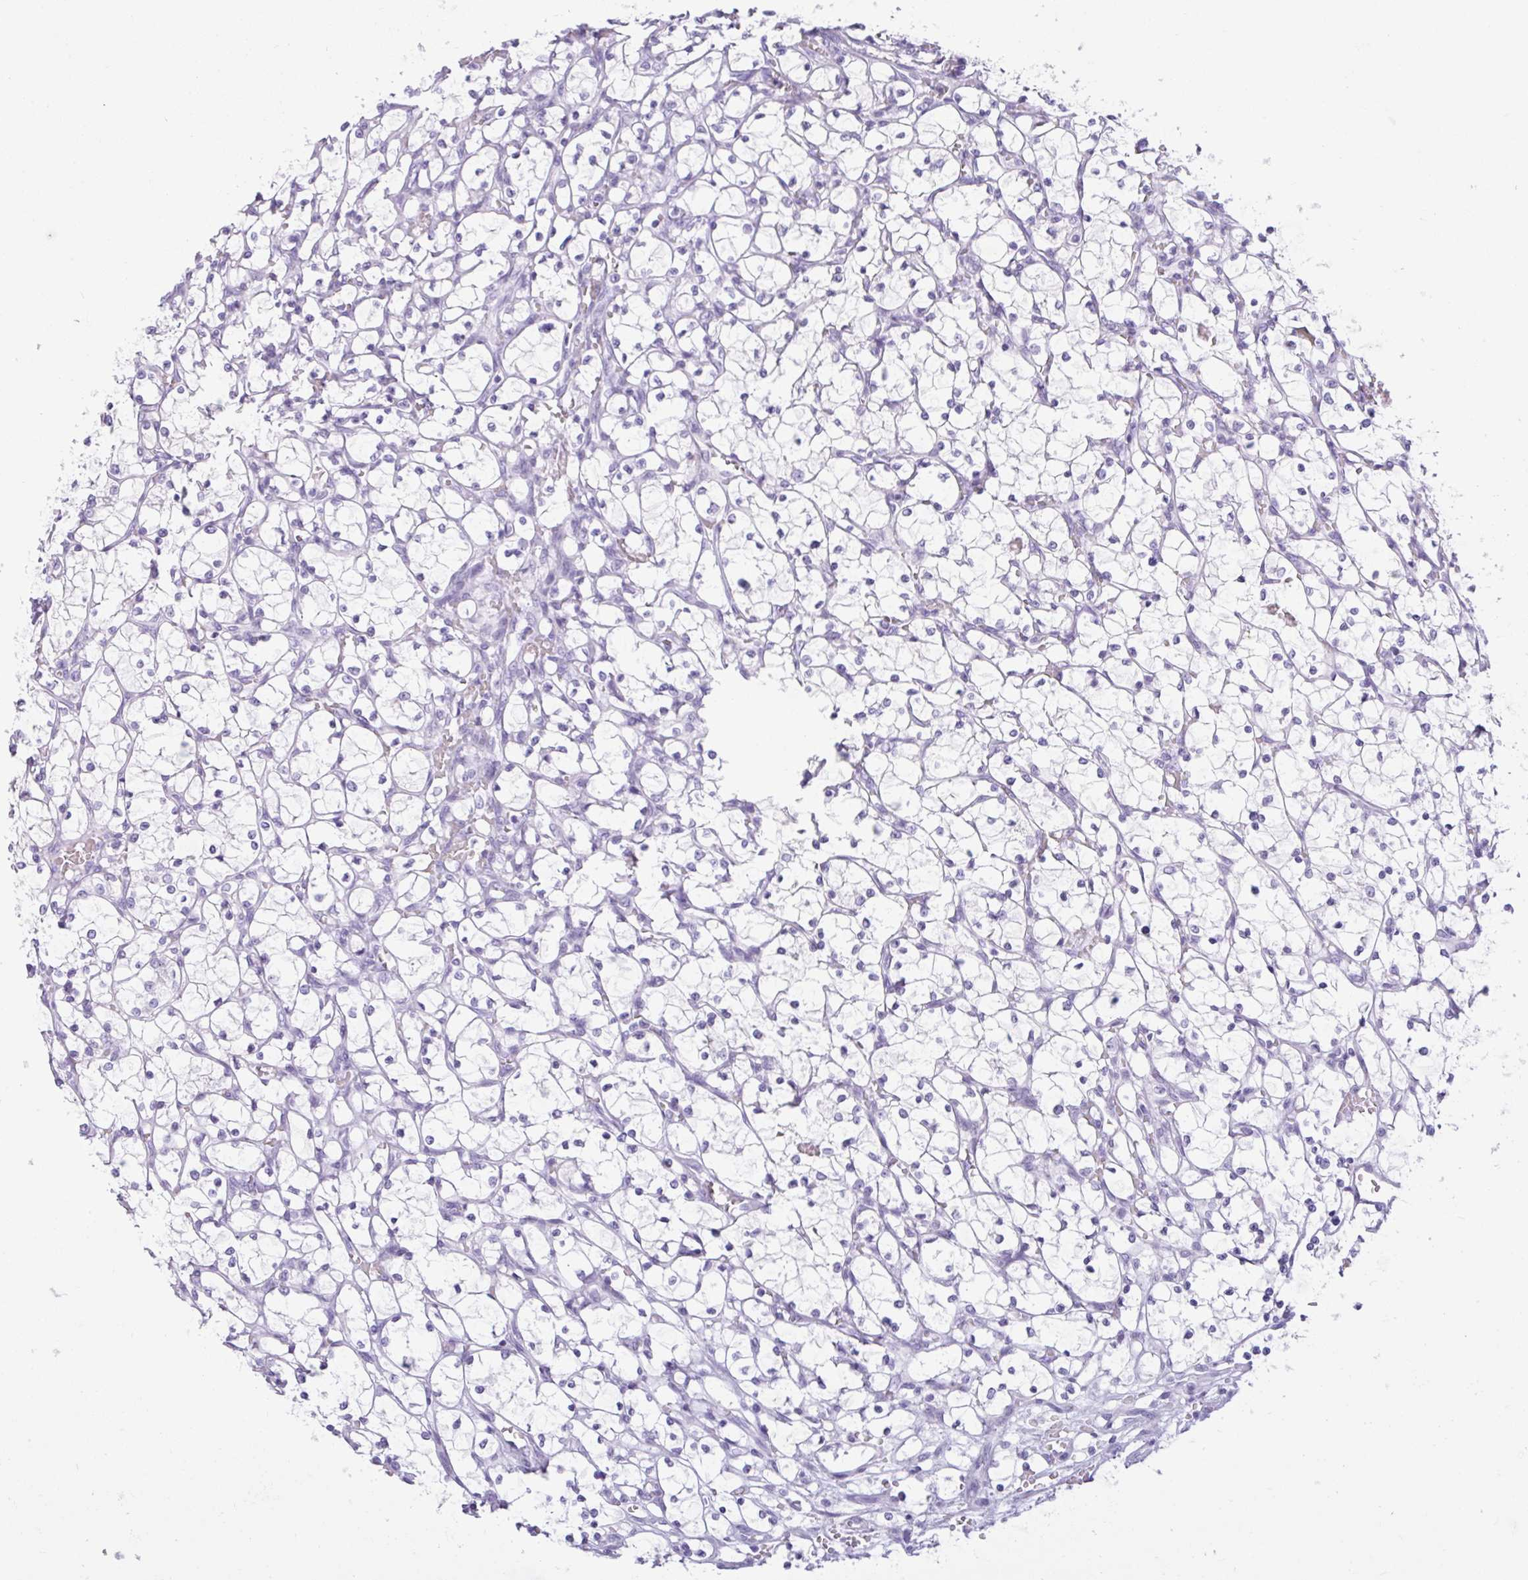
{"staining": {"intensity": "negative", "quantity": "none", "location": "none"}, "tissue": "renal cancer", "cell_type": "Tumor cells", "image_type": "cancer", "snomed": [{"axis": "morphology", "description": "Adenocarcinoma, NOS"}, {"axis": "topography", "description": "Kidney"}], "caption": "Tumor cells are negative for brown protein staining in renal cancer (adenocarcinoma). (Immunohistochemistry, brightfield microscopy, high magnification).", "gene": "CTSE", "patient": {"sex": "female", "age": 69}}